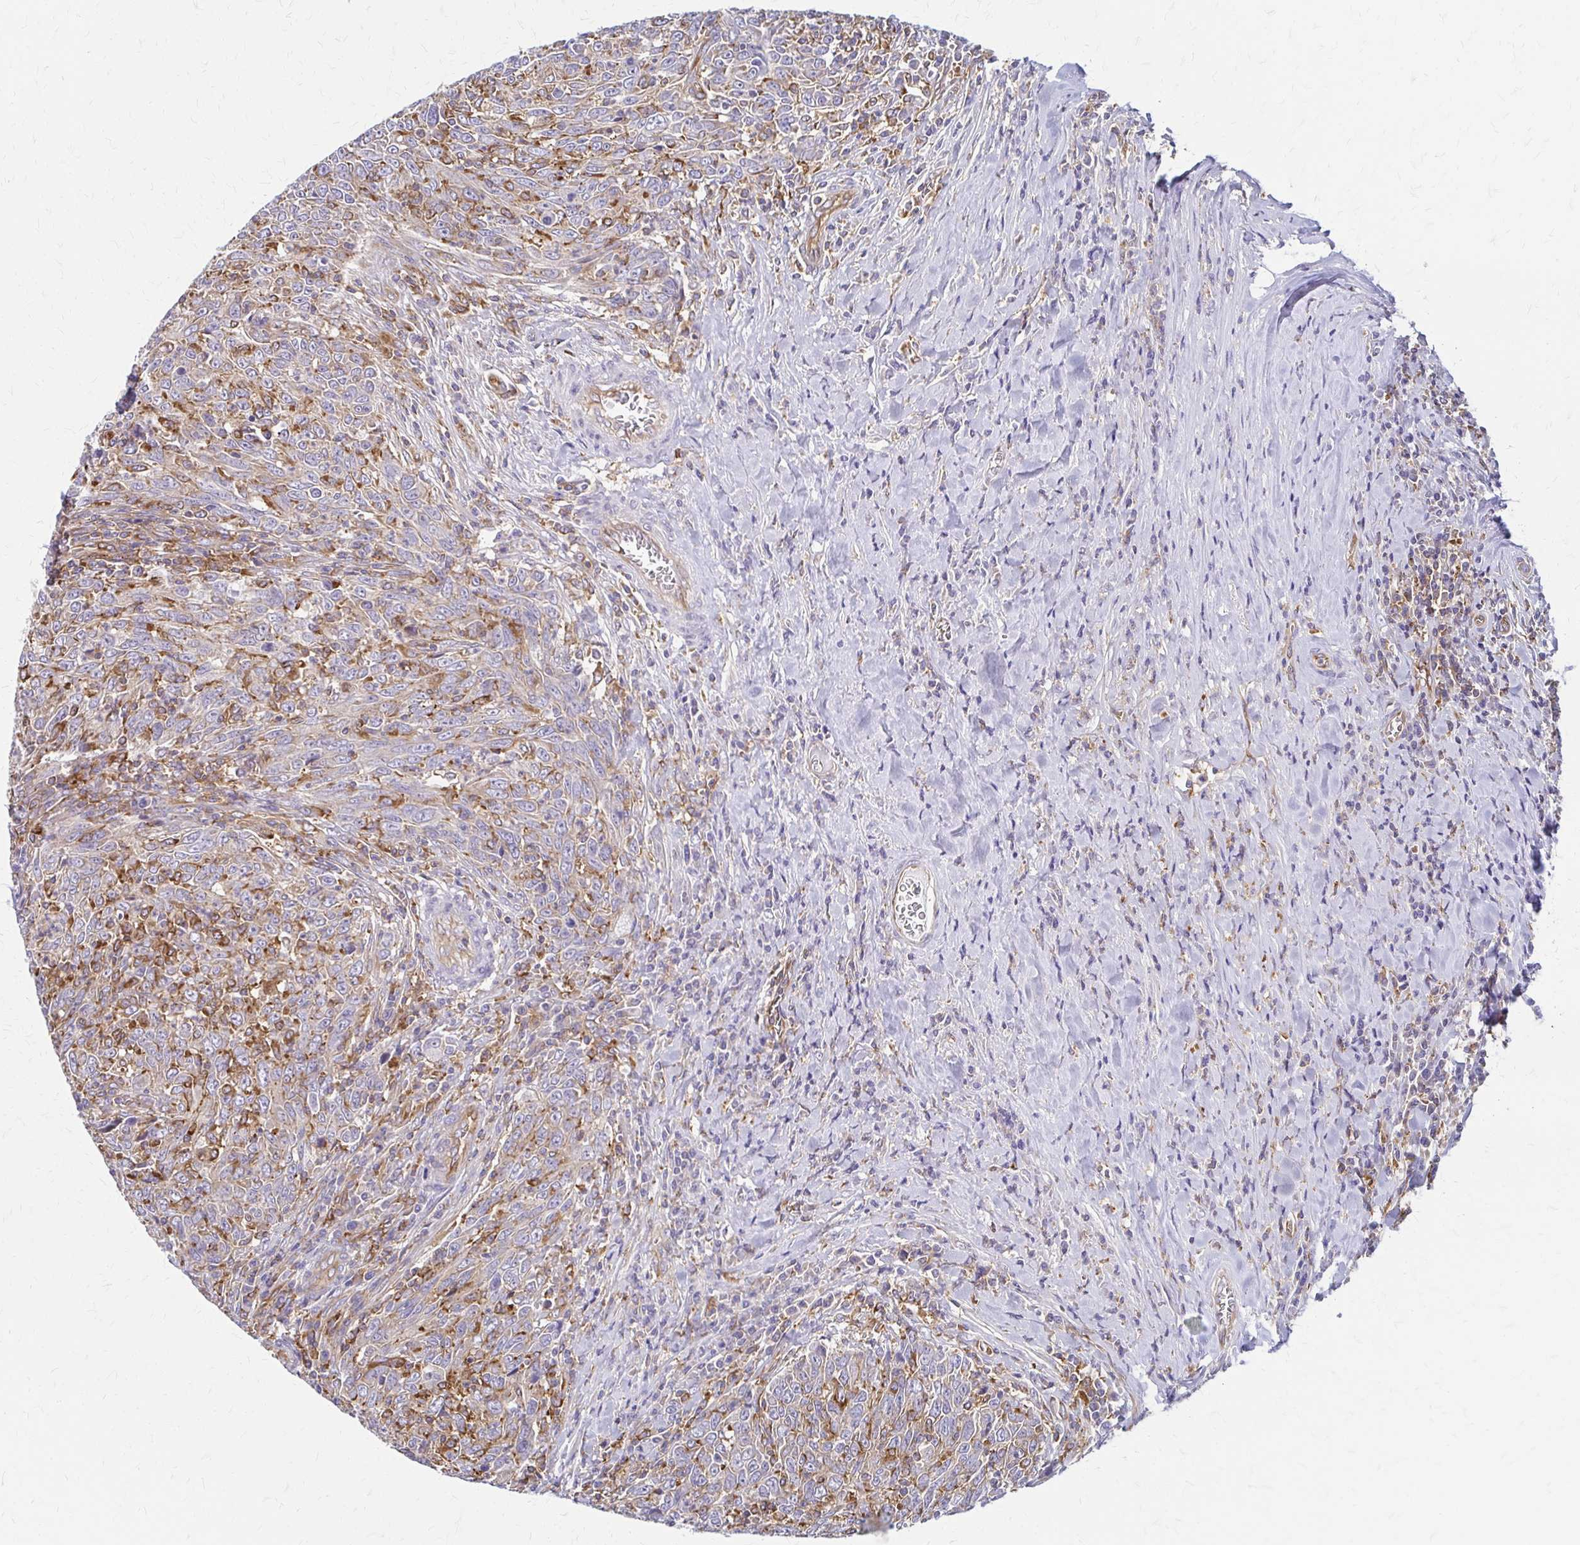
{"staining": {"intensity": "moderate", "quantity": "25%-75%", "location": "cytoplasmic/membranous"}, "tissue": "breast cancer", "cell_type": "Tumor cells", "image_type": "cancer", "snomed": [{"axis": "morphology", "description": "Duct carcinoma"}, {"axis": "topography", "description": "Breast"}], "caption": "A brown stain labels moderate cytoplasmic/membranous staining of a protein in breast cancer (intraductal carcinoma) tumor cells. The staining is performed using DAB (3,3'-diaminobenzidine) brown chromogen to label protein expression. The nuclei are counter-stained blue using hematoxylin.", "gene": "WASF2", "patient": {"sex": "female", "age": 50}}